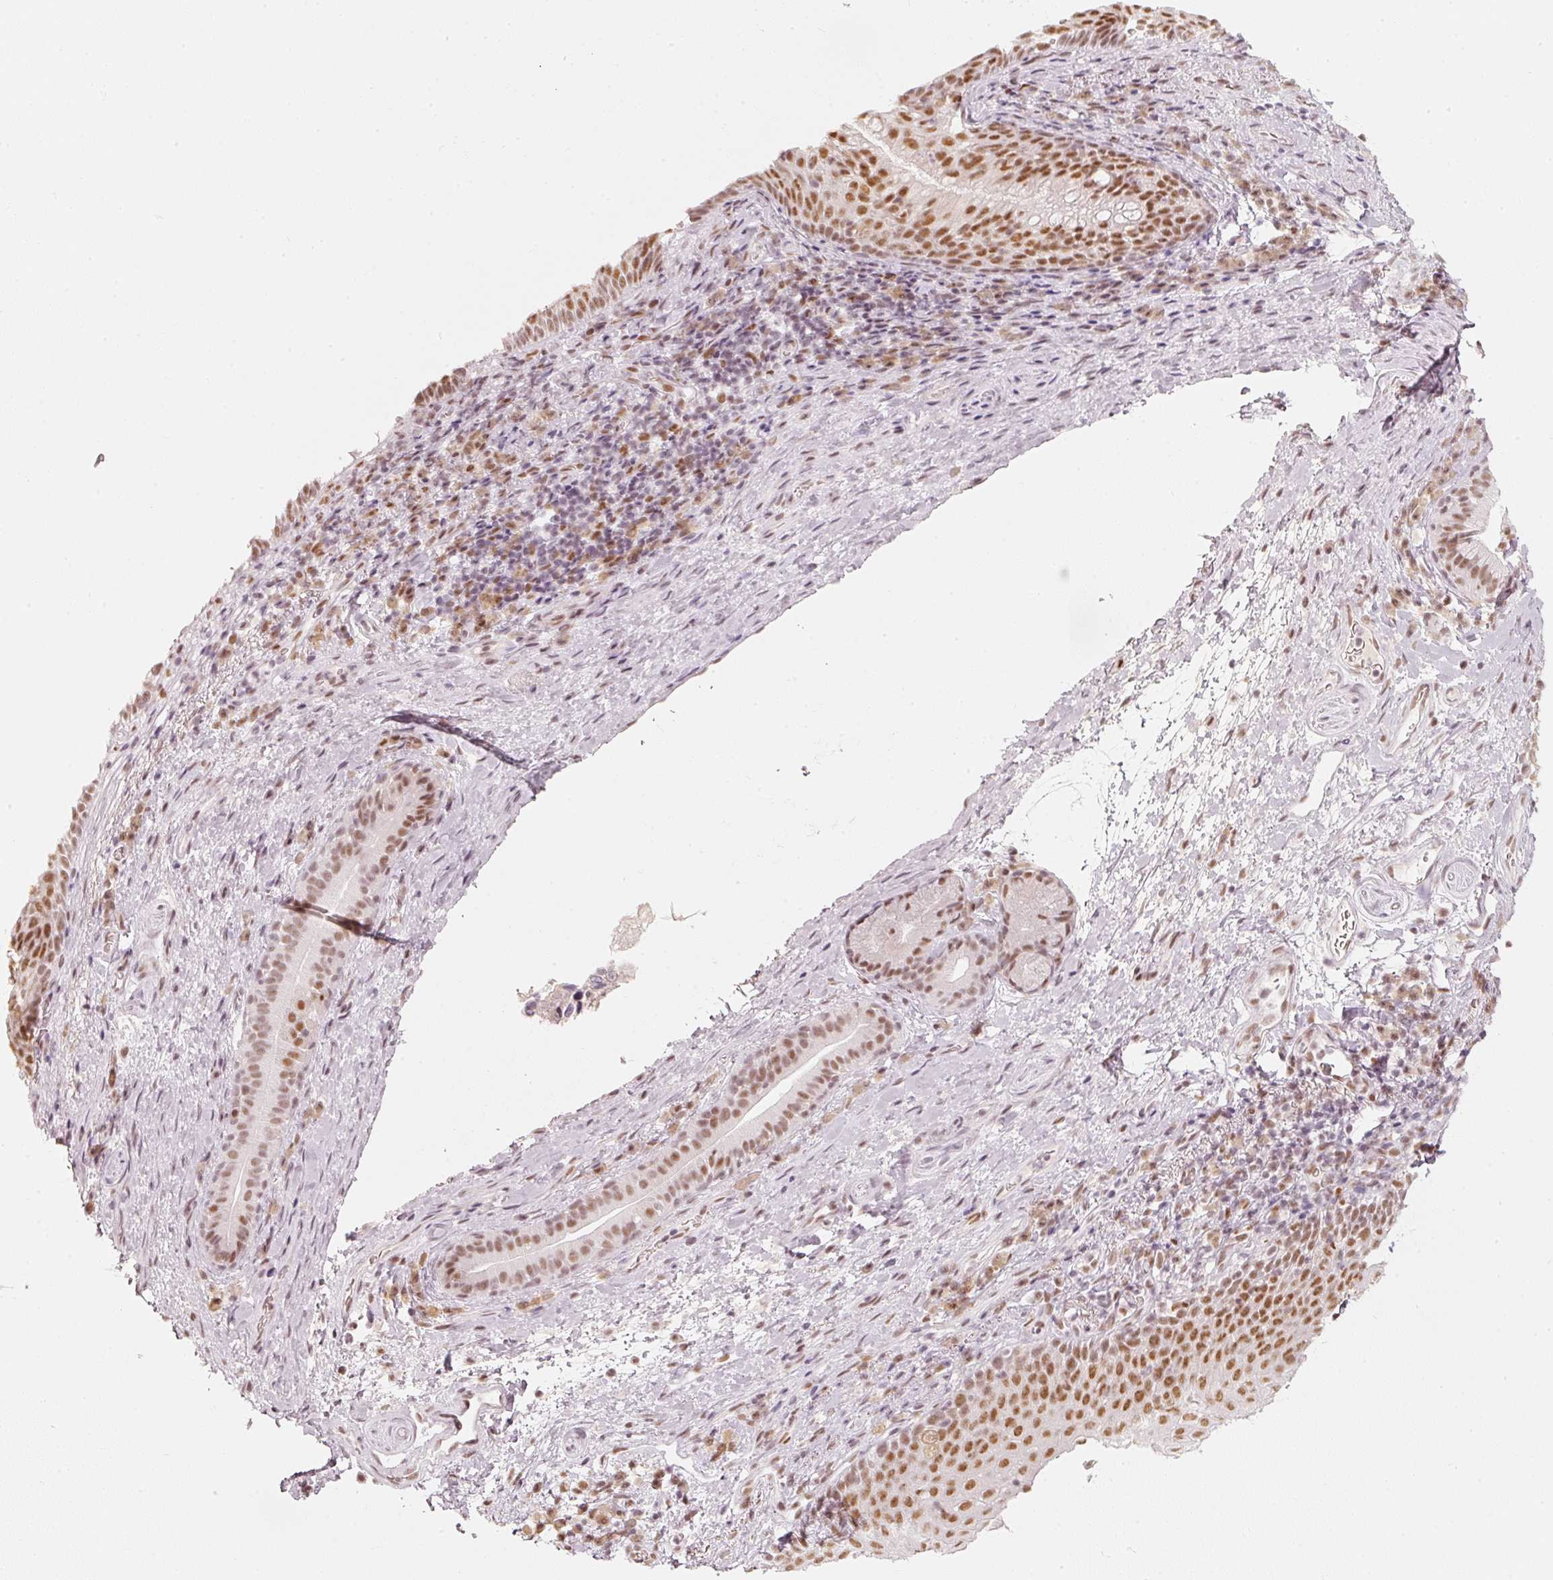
{"staining": {"intensity": "moderate", "quantity": ">75%", "location": "nuclear"}, "tissue": "nasopharynx", "cell_type": "Respiratory epithelial cells", "image_type": "normal", "snomed": [{"axis": "morphology", "description": "Normal tissue, NOS"}, {"axis": "topography", "description": "Lymph node"}, {"axis": "topography", "description": "Cartilage tissue"}, {"axis": "topography", "description": "Nasopharynx"}], "caption": "Nasopharynx stained with immunohistochemistry displays moderate nuclear positivity in about >75% of respiratory epithelial cells.", "gene": "PPP1R10", "patient": {"sex": "male", "age": 63}}